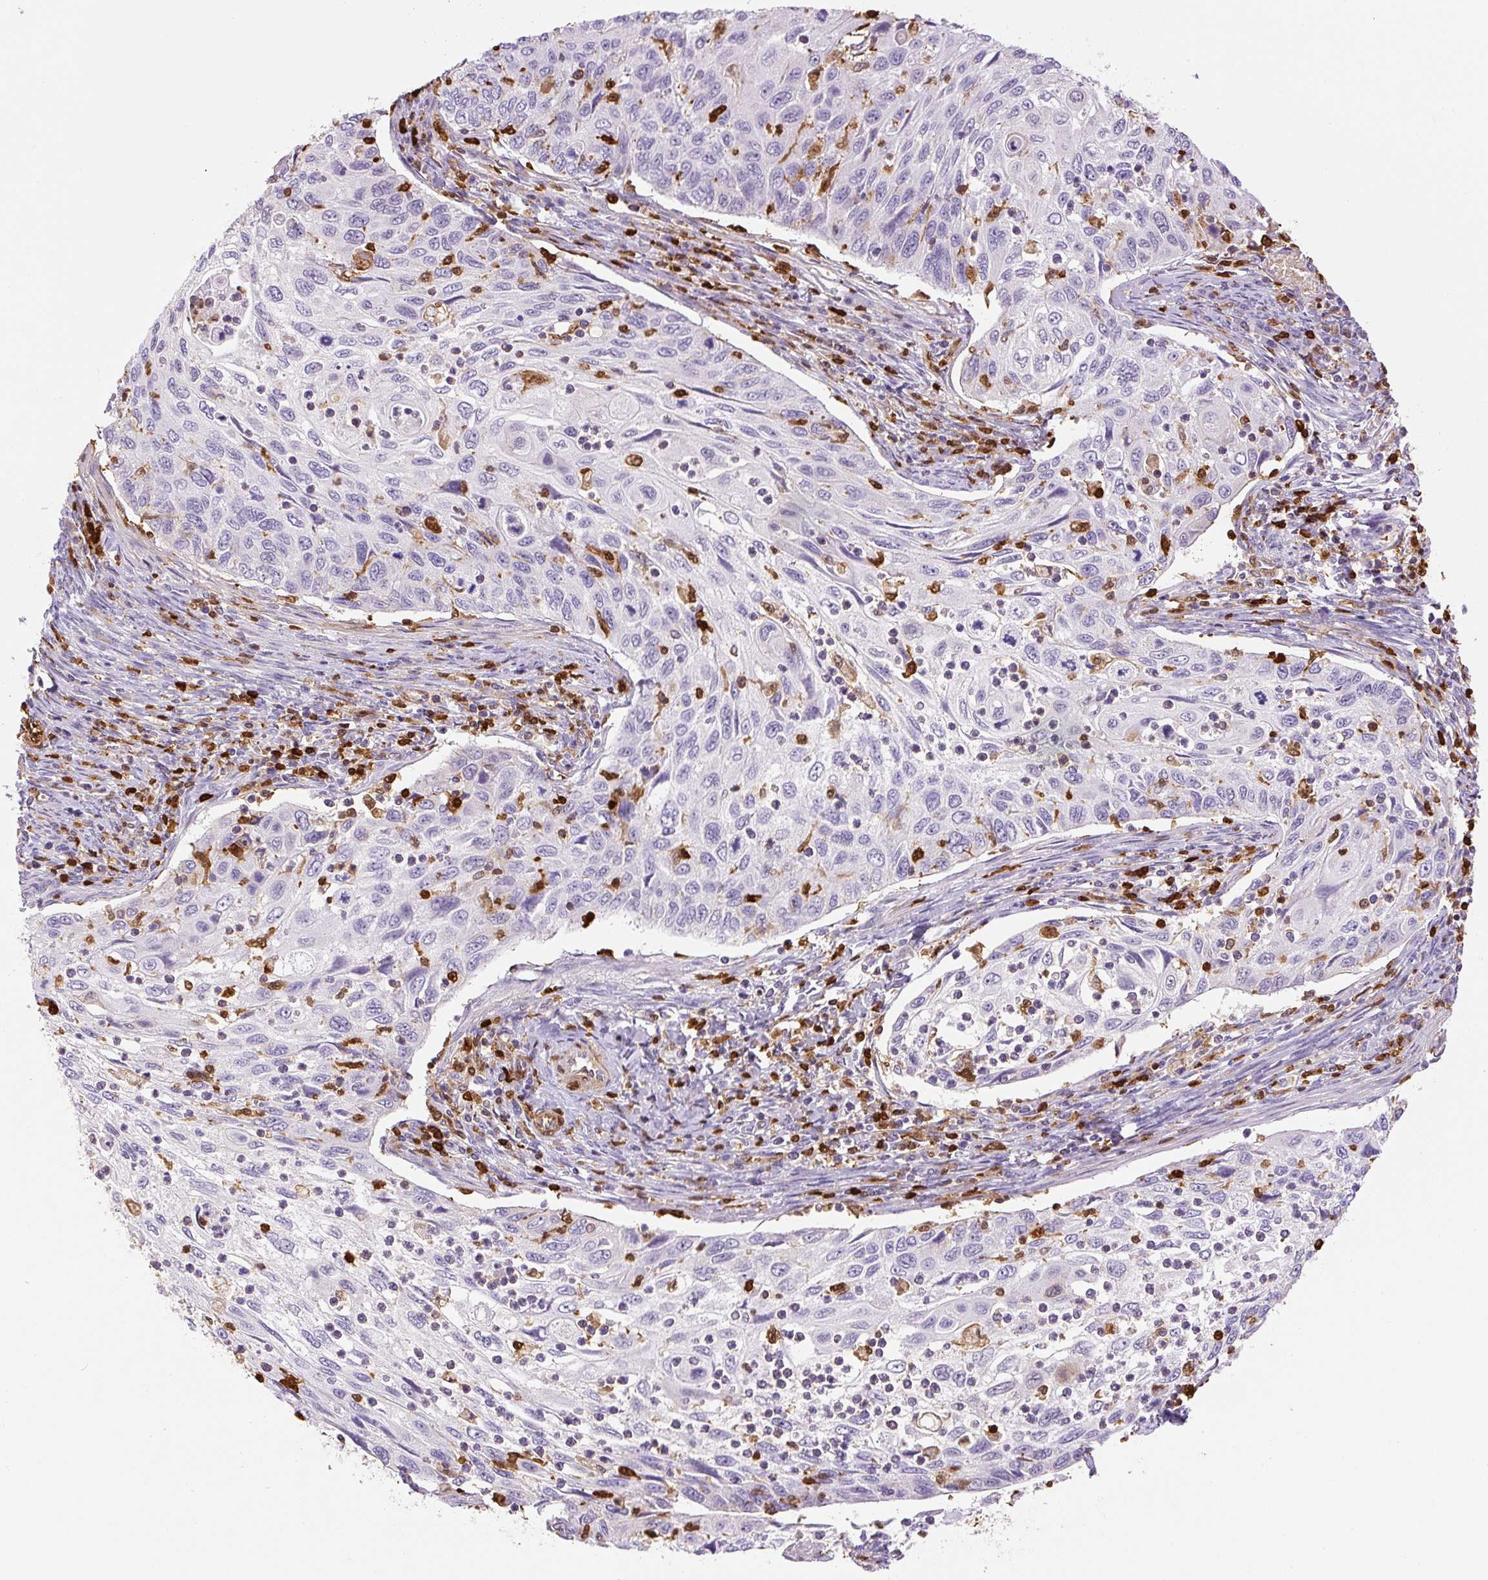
{"staining": {"intensity": "negative", "quantity": "none", "location": "none"}, "tissue": "cervical cancer", "cell_type": "Tumor cells", "image_type": "cancer", "snomed": [{"axis": "morphology", "description": "Squamous cell carcinoma, NOS"}, {"axis": "topography", "description": "Cervix"}], "caption": "IHC micrograph of neoplastic tissue: squamous cell carcinoma (cervical) stained with DAB (3,3'-diaminobenzidine) shows no significant protein expression in tumor cells.", "gene": "S100A4", "patient": {"sex": "female", "age": 70}}